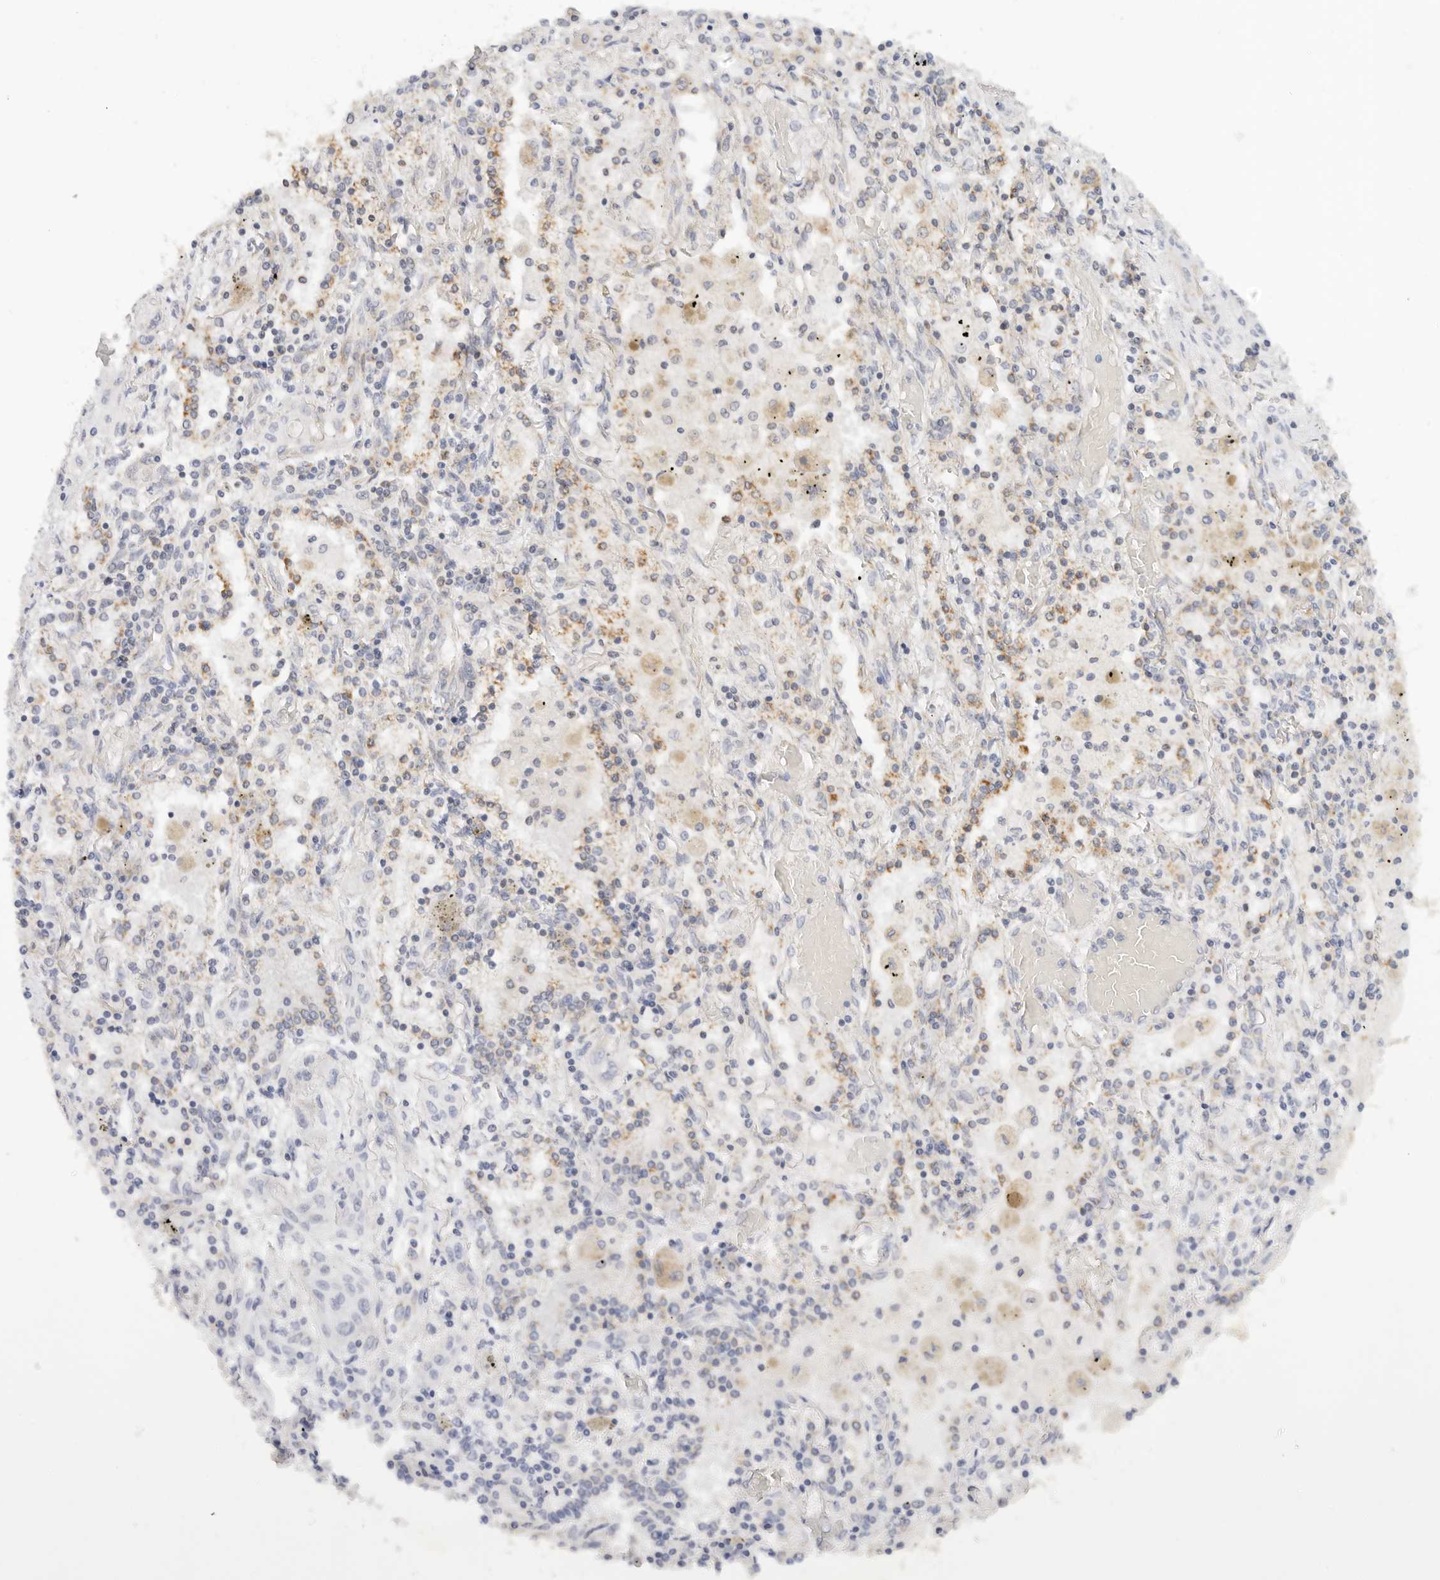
{"staining": {"intensity": "negative", "quantity": "none", "location": "none"}, "tissue": "lung cancer", "cell_type": "Tumor cells", "image_type": "cancer", "snomed": [{"axis": "morphology", "description": "Squamous cell carcinoma, NOS"}, {"axis": "topography", "description": "Lung"}], "caption": "Tumor cells show no significant protein positivity in squamous cell carcinoma (lung).", "gene": "ATL1", "patient": {"sex": "female", "age": 47}}